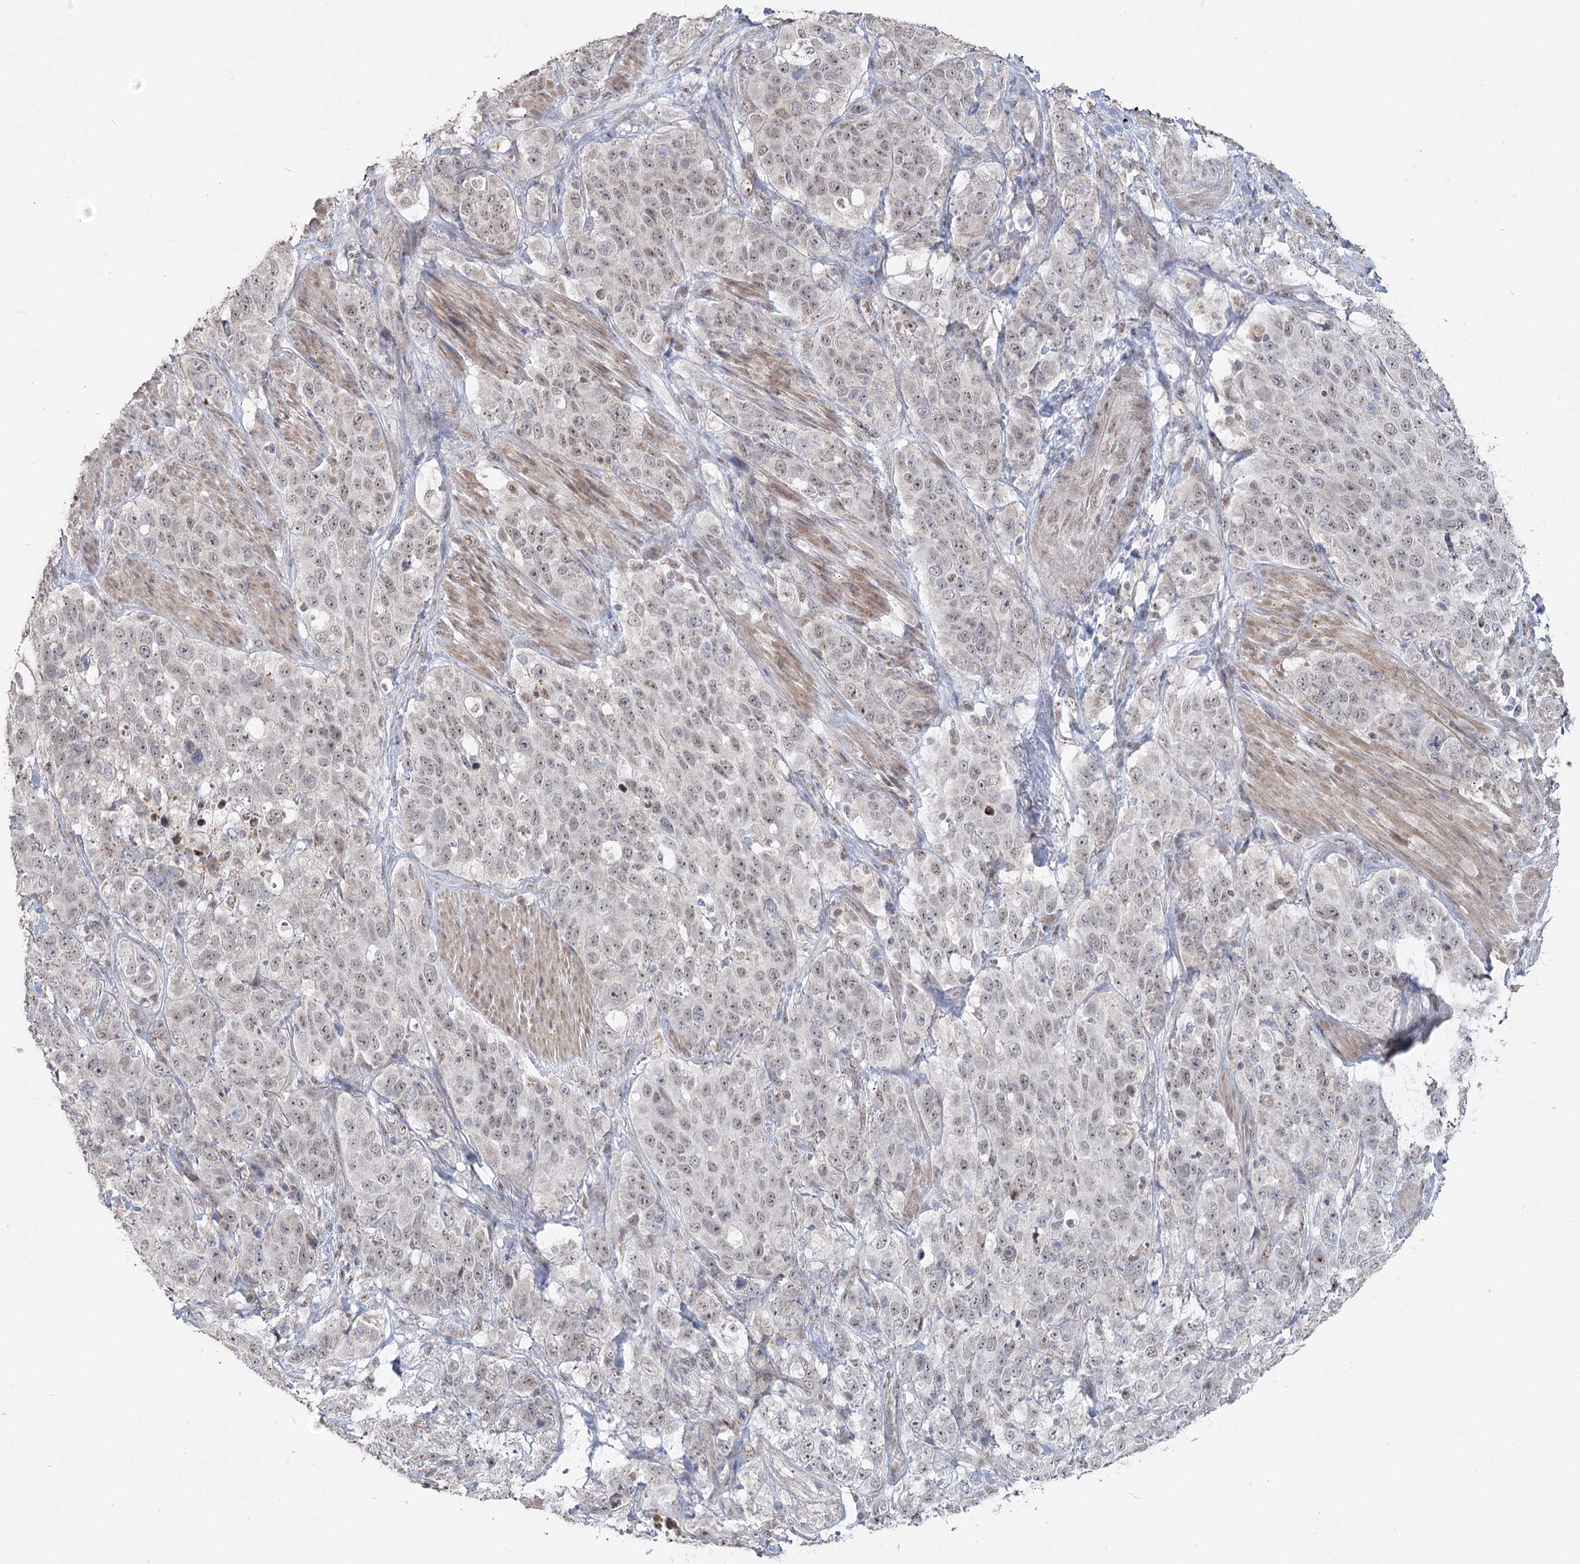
{"staining": {"intensity": "weak", "quantity": "<25%", "location": "nuclear"}, "tissue": "stomach cancer", "cell_type": "Tumor cells", "image_type": "cancer", "snomed": [{"axis": "morphology", "description": "Adenocarcinoma, NOS"}, {"axis": "topography", "description": "Stomach"}], "caption": "DAB (3,3'-diaminobenzidine) immunohistochemical staining of adenocarcinoma (stomach) displays no significant expression in tumor cells. Brightfield microscopy of immunohistochemistry (IHC) stained with DAB (3,3'-diaminobenzidine) (brown) and hematoxylin (blue), captured at high magnification.", "gene": "RUFY4", "patient": {"sex": "male", "age": 48}}